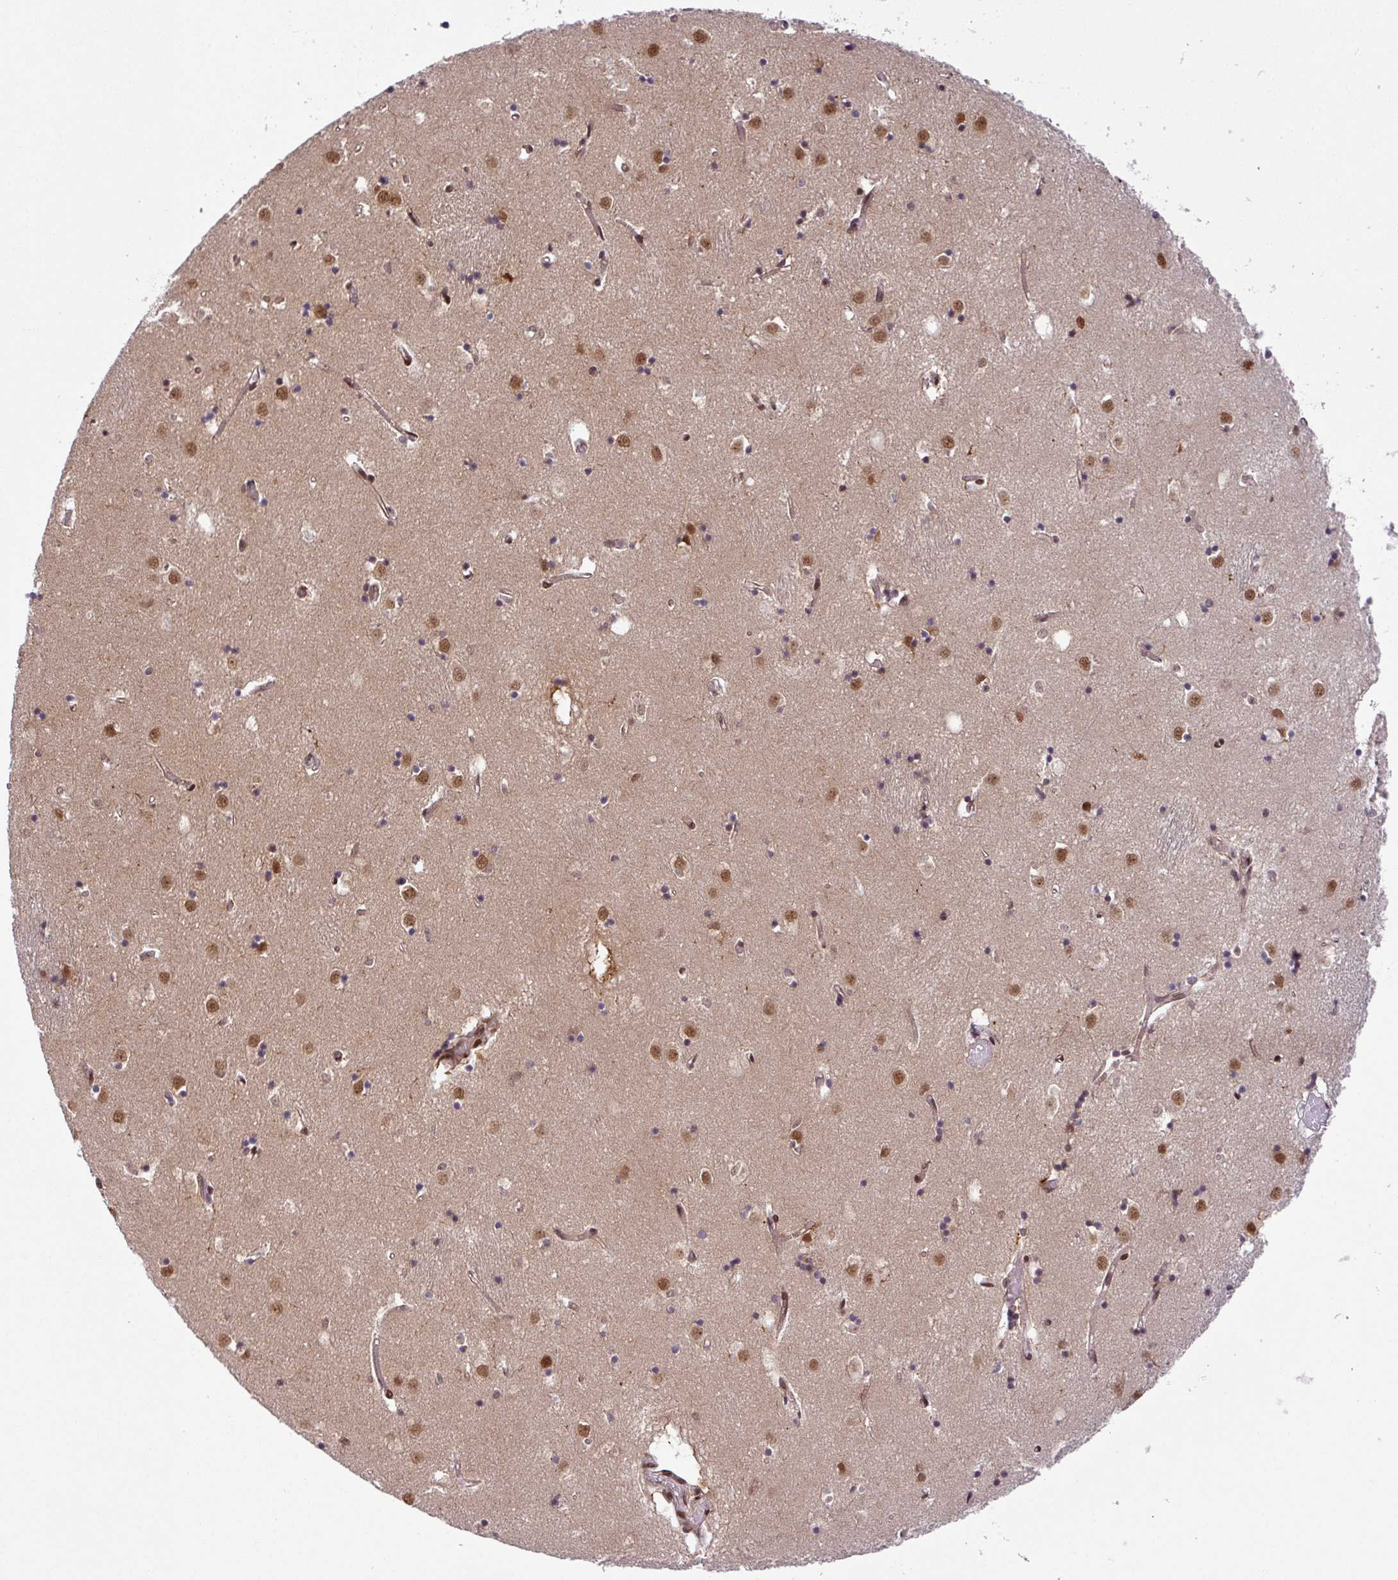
{"staining": {"intensity": "moderate", "quantity": ">75%", "location": "nuclear"}, "tissue": "caudate", "cell_type": "Glial cells", "image_type": "normal", "snomed": [{"axis": "morphology", "description": "Normal tissue, NOS"}, {"axis": "topography", "description": "Lateral ventricle wall"}], "caption": "IHC of benign human caudate exhibits medium levels of moderate nuclear expression in about >75% of glial cells.", "gene": "SRSF2", "patient": {"sex": "male", "age": 70}}